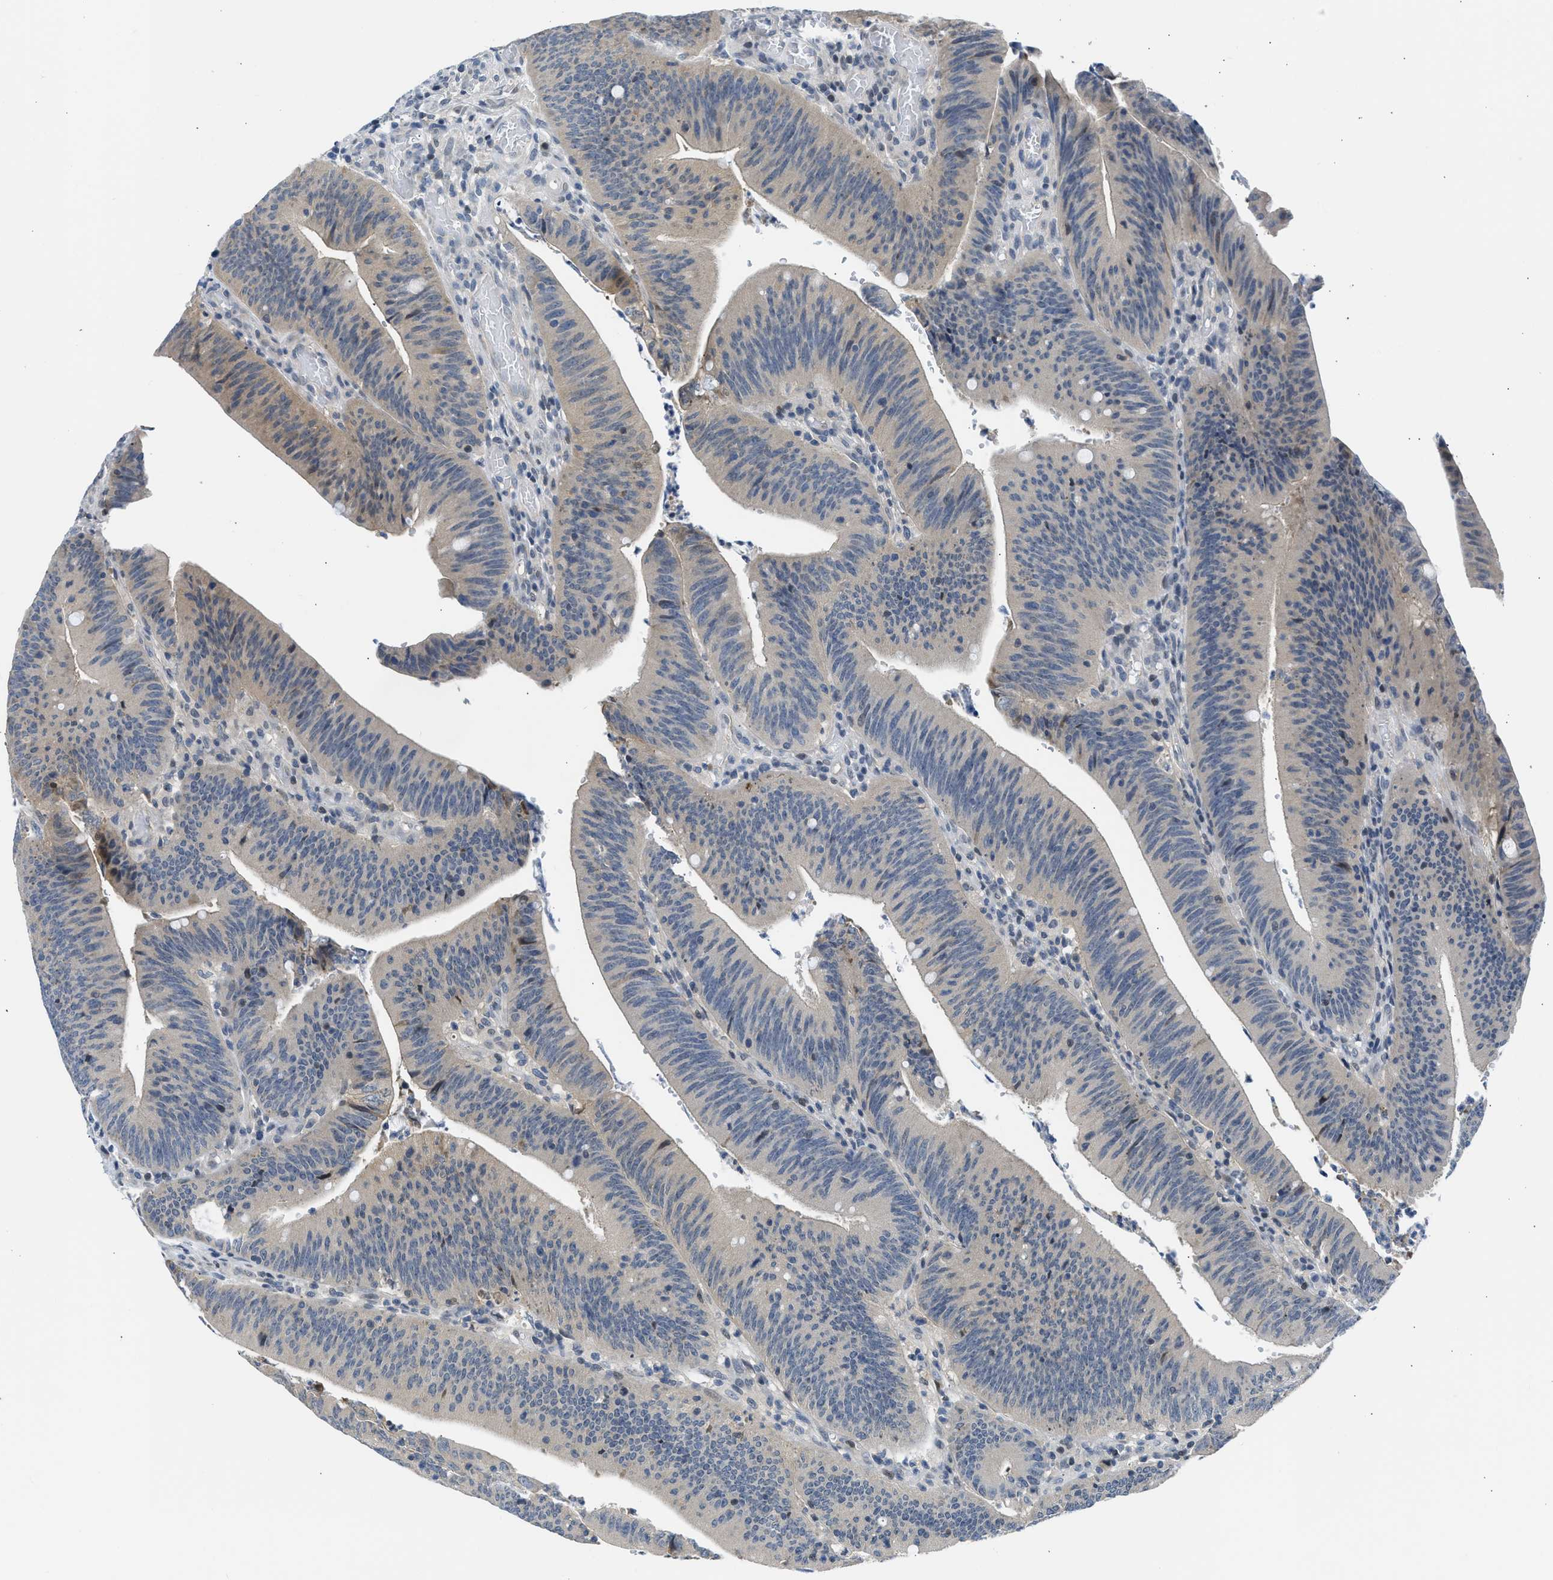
{"staining": {"intensity": "moderate", "quantity": "<25%", "location": "cytoplasmic/membranous,nuclear"}, "tissue": "colorectal cancer", "cell_type": "Tumor cells", "image_type": "cancer", "snomed": [{"axis": "morphology", "description": "Normal tissue, NOS"}, {"axis": "morphology", "description": "Adenocarcinoma, NOS"}, {"axis": "topography", "description": "Rectum"}], "caption": "Colorectal cancer stained for a protein (brown) shows moderate cytoplasmic/membranous and nuclear positive staining in approximately <25% of tumor cells.", "gene": "OLIG3", "patient": {"sex": "female", "age": 66}}